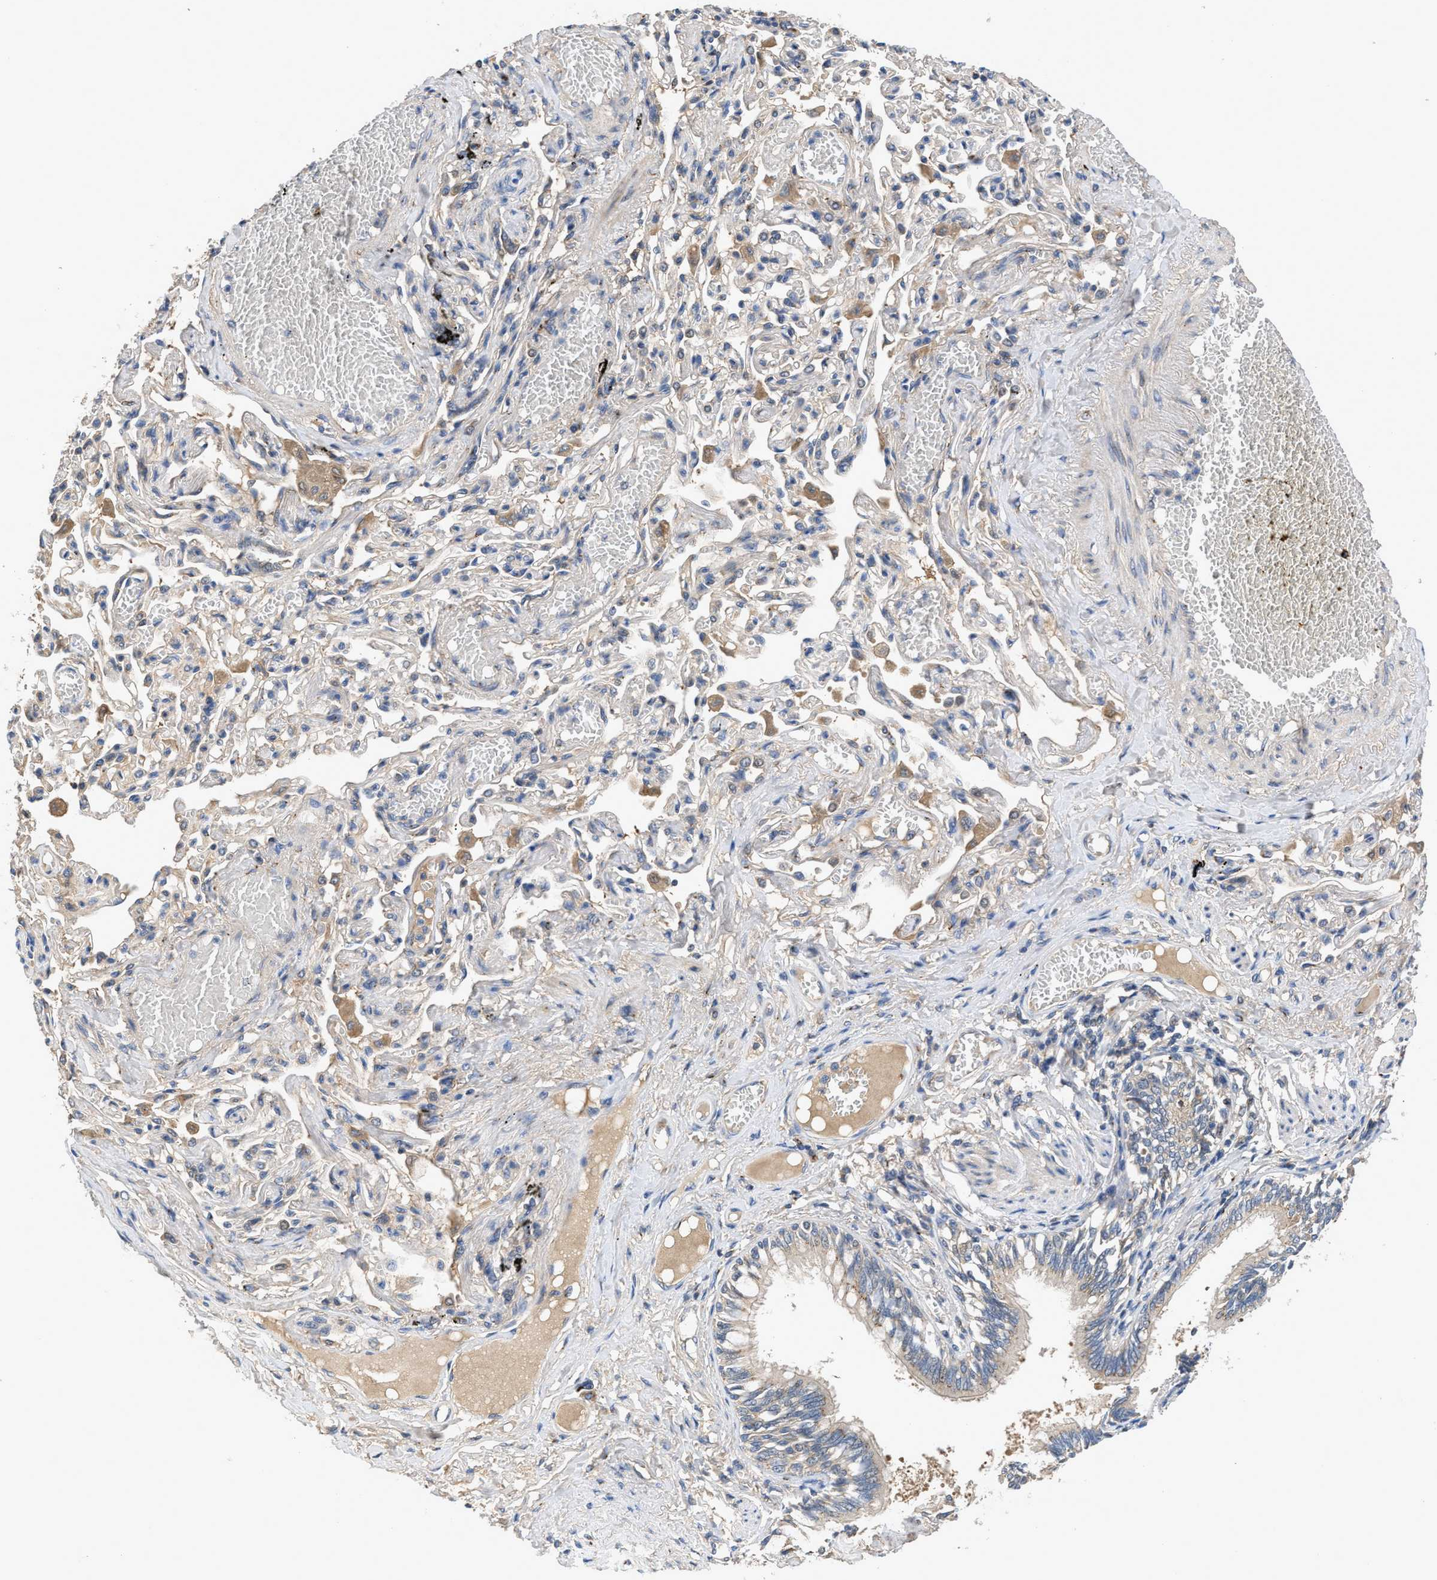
{"staining": {"intensity": "negative", "quantity": "none", "location": "none"}, "tissue": "bronchus", "cell_type": "Respiratory epithelial cells", "image_type": "normal", "snomed": [{"axis": "morphology", "description": "Normal tissue, NOS"}, {"axis": "morphology", "description": "Inflammation, NOS"}, {"axis": "topography", "description": "Cartilage tissue"}, {"axis": "topography", "description": "Lung"}], "caption": "Photomicrograph shows no significant protein positivity in respiratory epithelial cells of unremarkable bronchus. The staining is performed using DAB (3,3'-diaminobenzidine) brown chromogen with nuclei counter-stained in using hematoxylin.", "gene": "SIK2", "patient": {"sex": "male", "age": 71}}